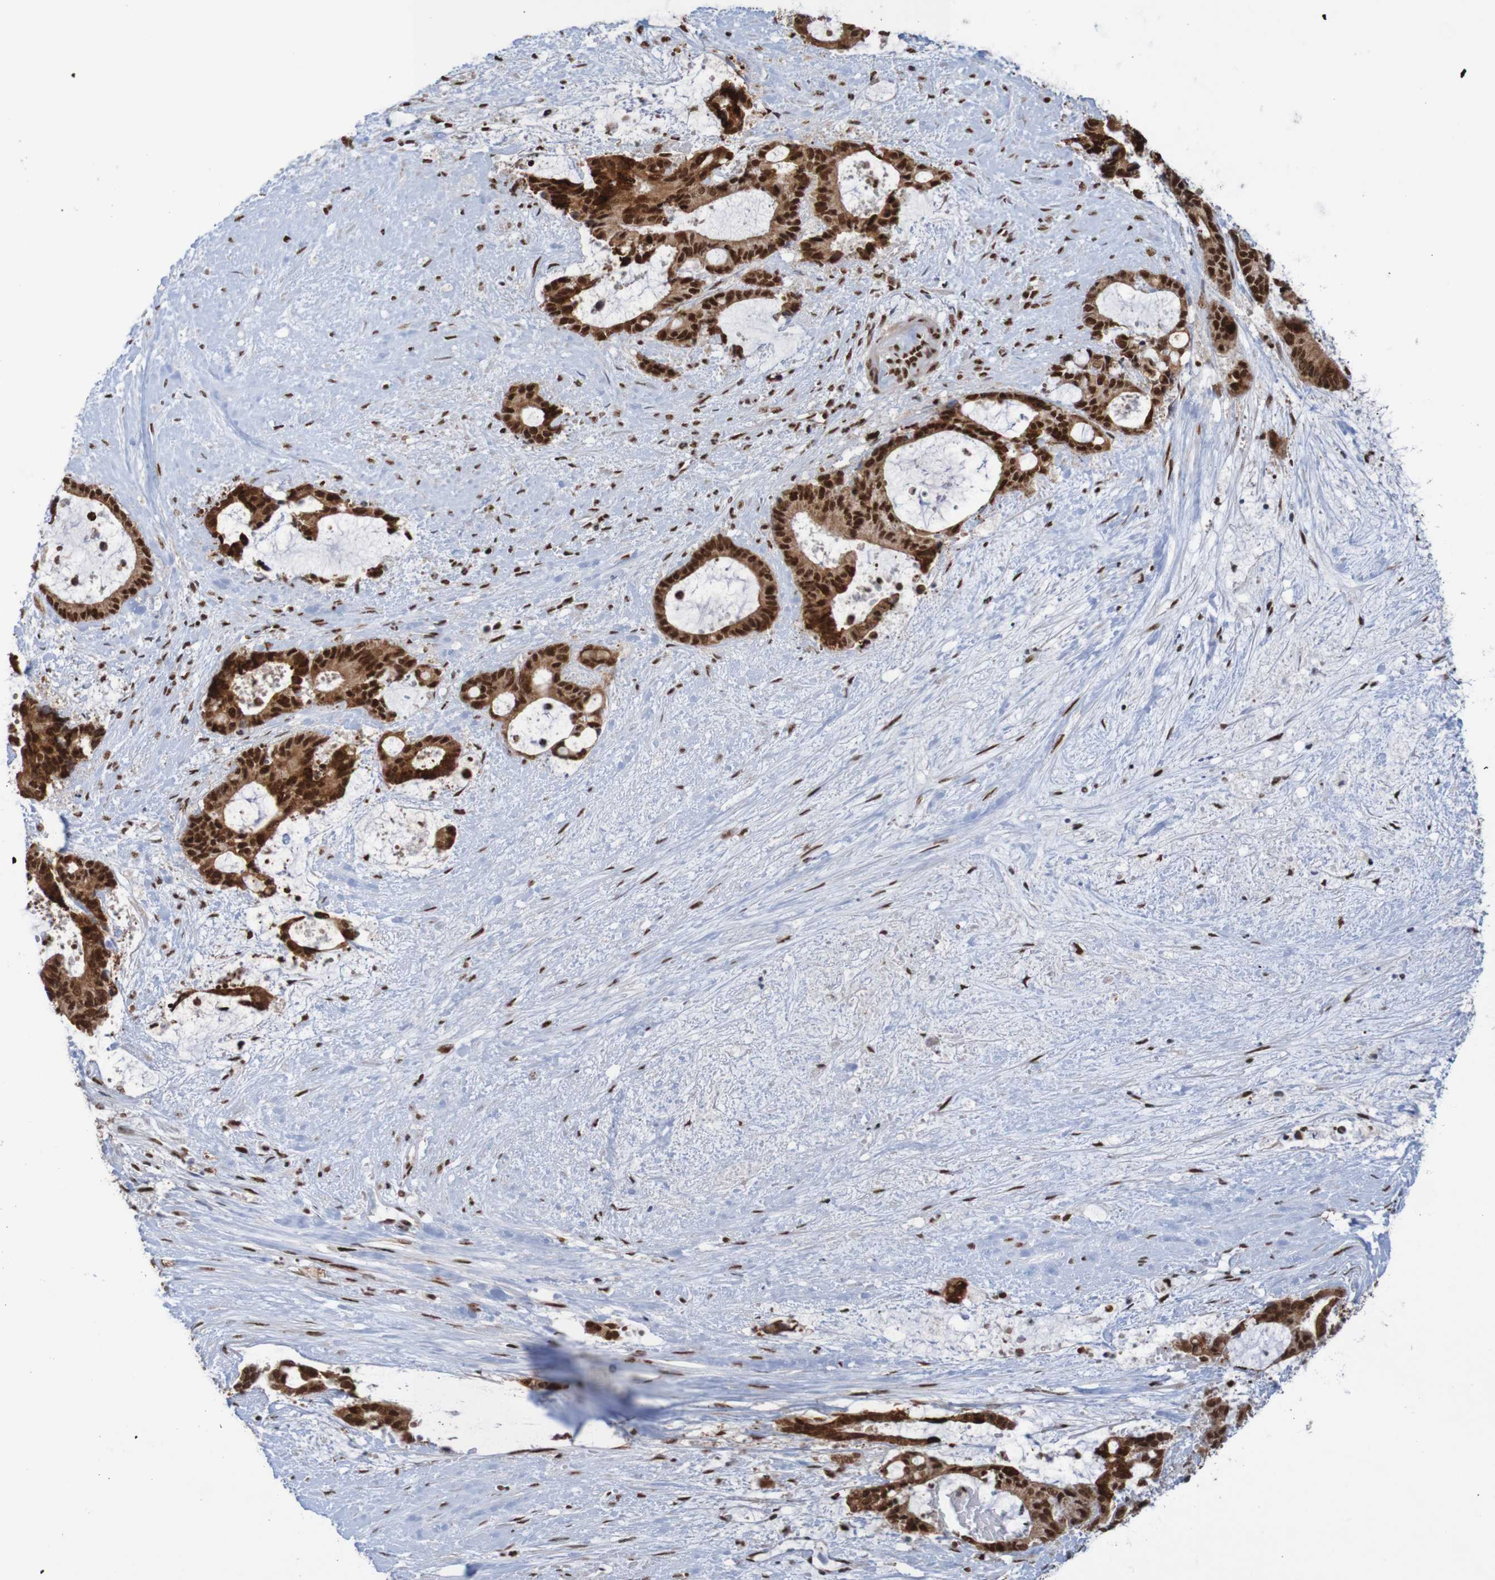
{"staining": {"intensity": "strong", "quantity": ">75%", "location": "nuclear"}, "tissue": "liver cancer", "cell_type": "Tumor cells", "image_type": "cancer", "snomed": [{"axis": "morphology", "description": "Normal tissue, NOS"}, {"axis": "morphology", "description": "Cholangiocarcinoma"}, {"axis": "topography", "description": "Liver"}, {"axis": "topography", "description": "Peripheral nerve tissue"}], "caption": "The immunohistochemical stain shows strong nuclear positivity in tumor cells of cholangiocarcinoma (liver) tissue.", "gene": "THRAP3", "patient": {"sex": "female", "age": 73}}